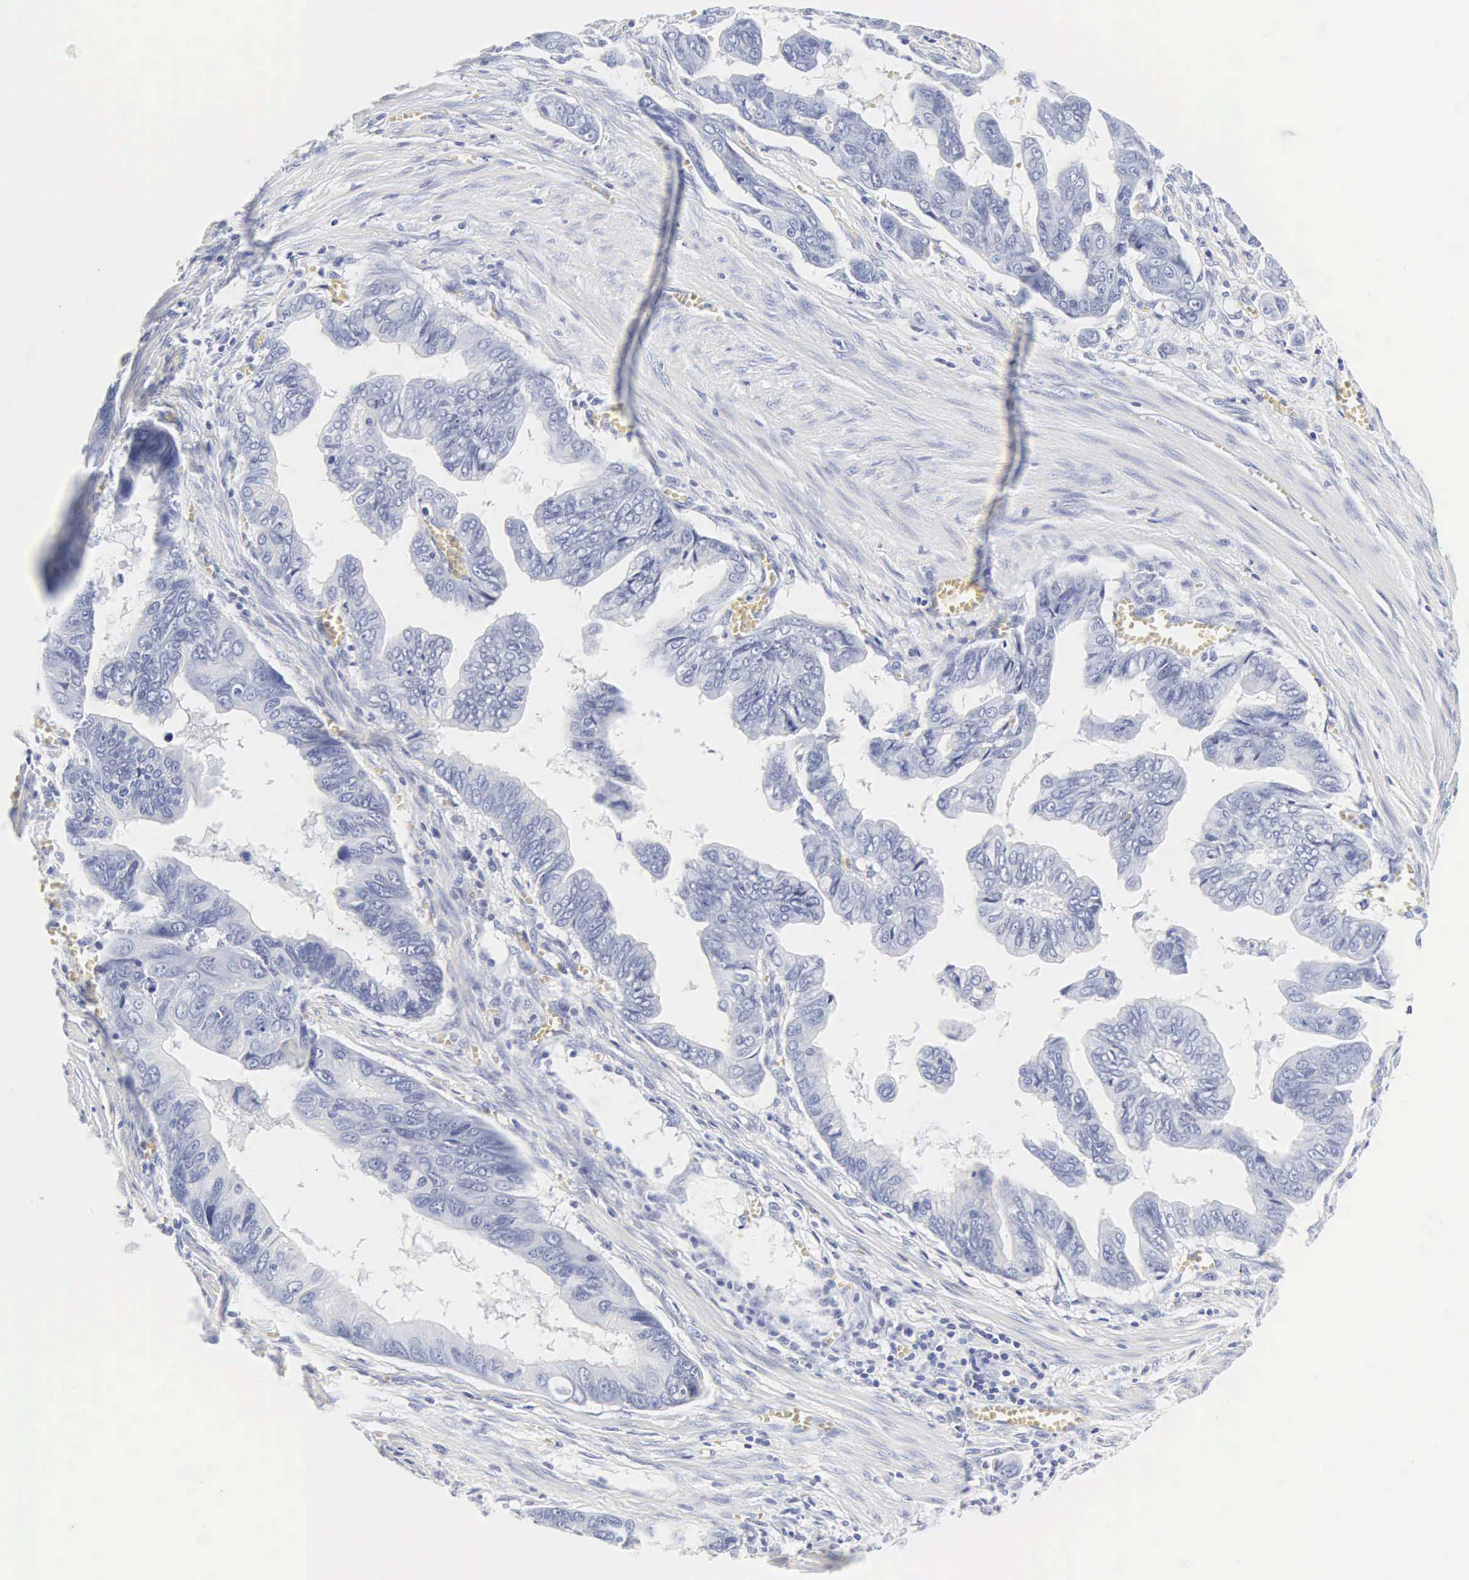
{"staining": {"intensity": "negative", "quantity": "none", "location": "none"}, "tissue": "stomach cancer", "cell_type": "Tumor cells", "image_type": "cancer", "snomed": [{"axis": "morphology", "description": "Adenocarcinoma, NOS"}, {"axis": "topography", "description": "Stomach, upper"}], "caption": "A high-resolution image shows immunohistochemistry staining of stomach adenocarcinoma, which demonstrates no significant expression in tumor cells. (DAB (3,3'-diaminobenzidine) immunohistochemistry visualized using brightfield microscopy, high magnification).", "gene": "INS", "patient": {"sex": "male", "age": 80}}